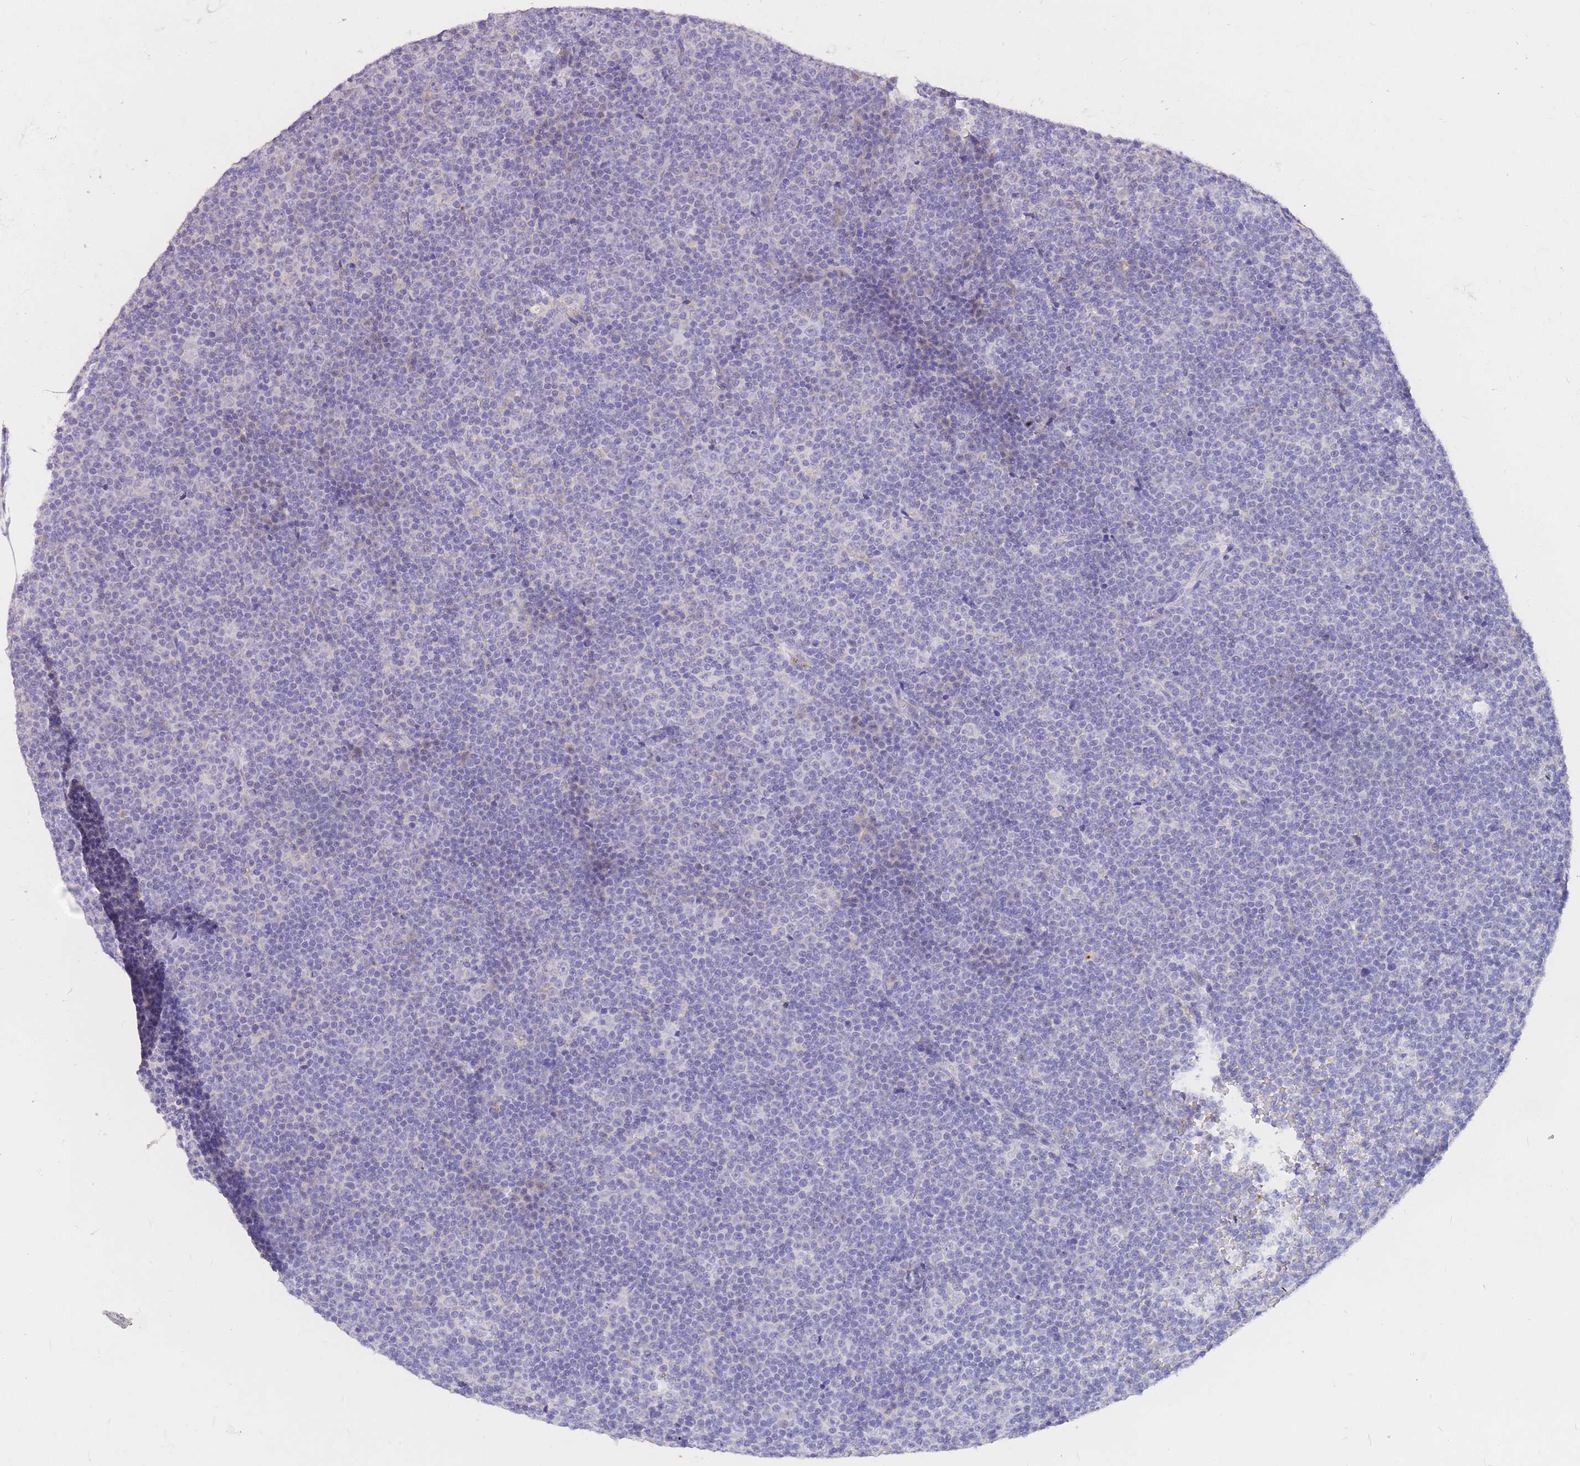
{"staining": {"intensity": "negative", "quantity": "none", "location": "none"}, "tissue": "lymphoma", "cell_type": "Tumor cells", "image_type": "cancer", "snomed": [{"axis": "morphology", "description": "Malignant lymphoma, non-Hodgkin's type, Low grade"}, {"axis": "topography", "description": "Lymph node"}], "caption": "Immunohistochemistry (IHC) of lymphoma shows no positivity in tumor cells.", "gene": "C2orf88", "patient": {"sex": "female", "age": 67}}